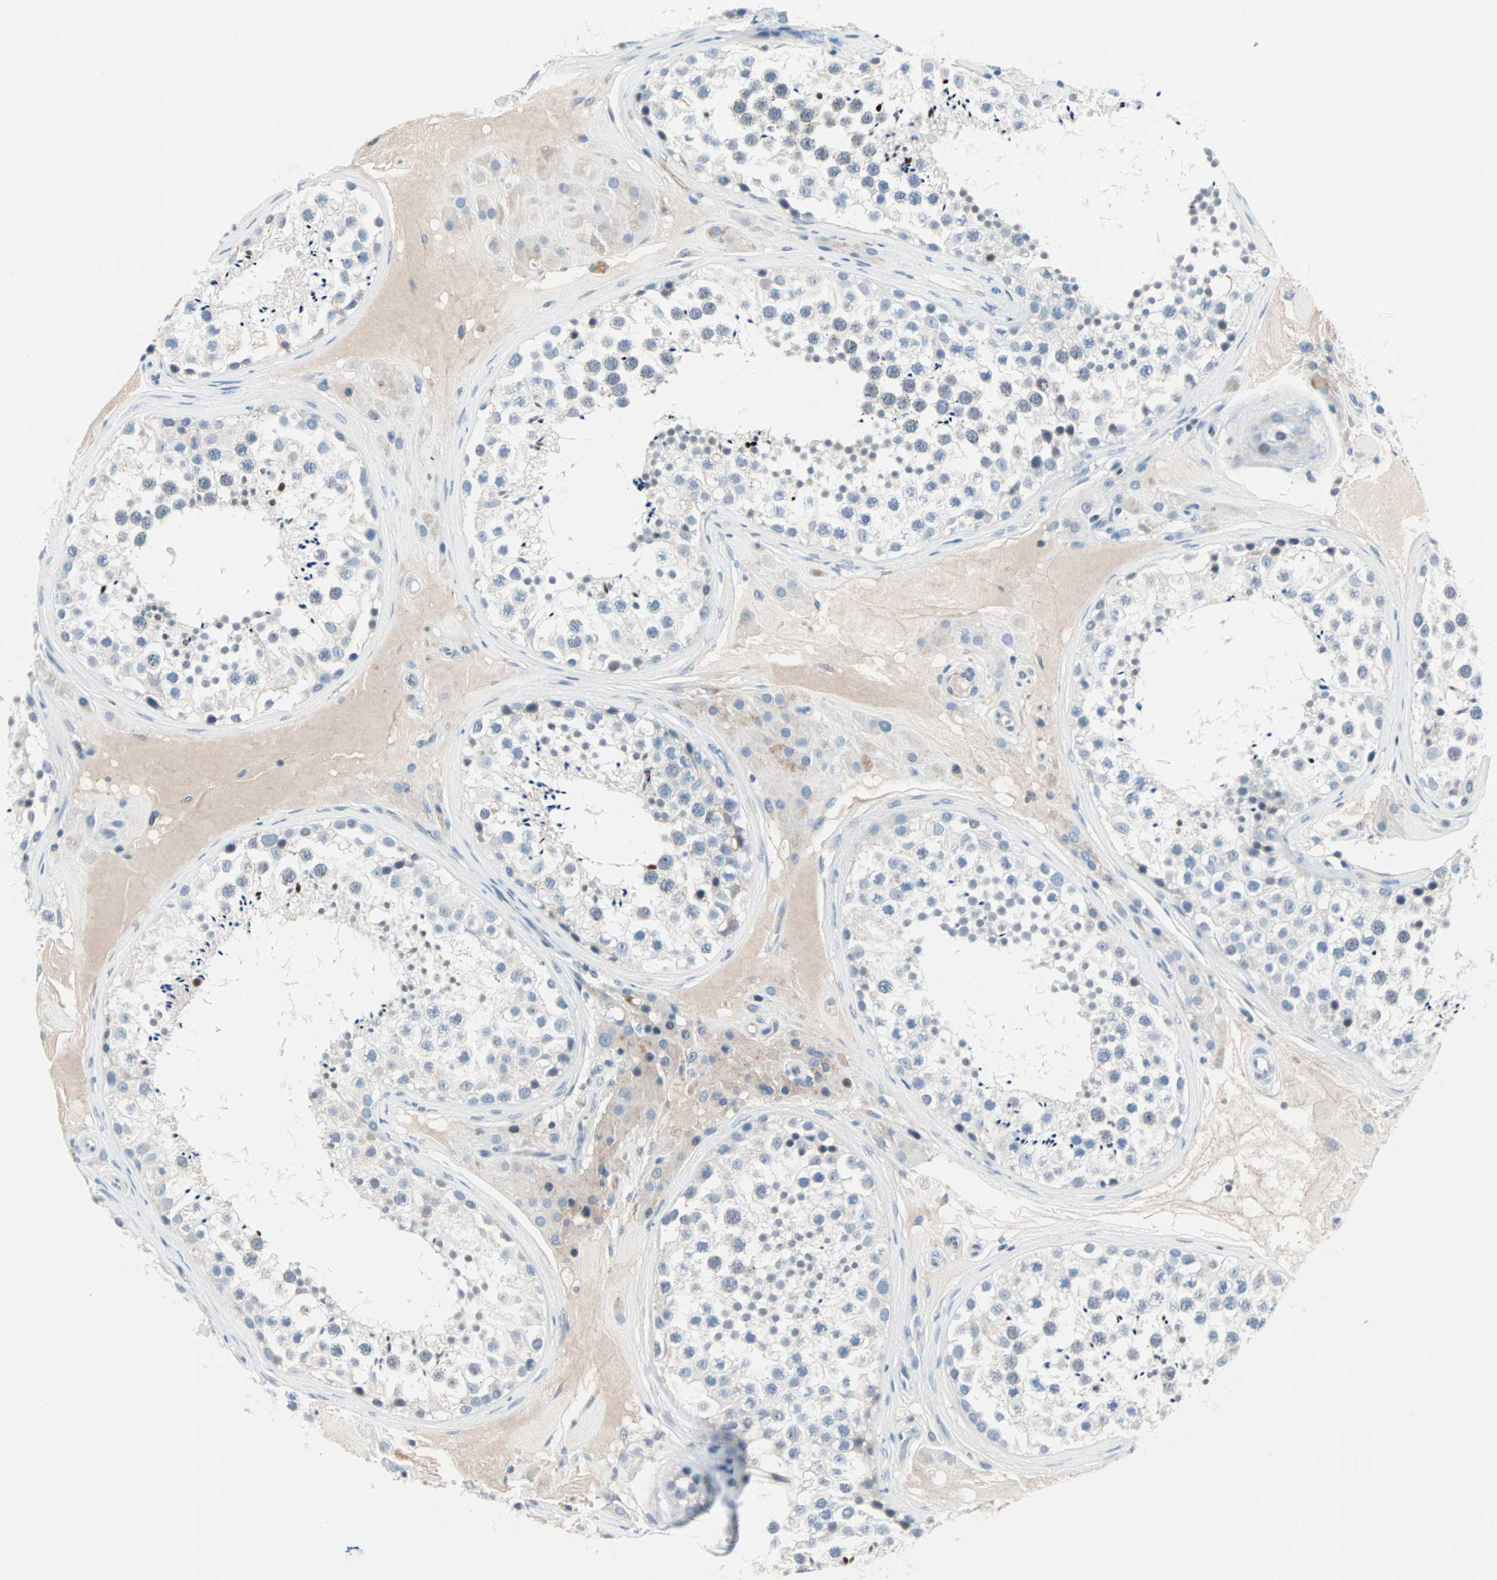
{"staining": {"intensity": "negative", "quantity": "none", "location": "none"}, "tissue": "testis", "cell_type": "Cells in seminiferous ducts", "image_type": "normal", "snomed": [{"axis": "morphology", "description": "Normal tissue, NOS"}, {"axis": "topography", "description": "Testis"}], "caption": "A histopathology image of testis stained for a protein demonstrates no brown staining in cells in seminiferous ducts. (DAB immunohistochemistry, high magnification).", "gene": "NEFH", "patient": {"sex": "male", "age": 46}}